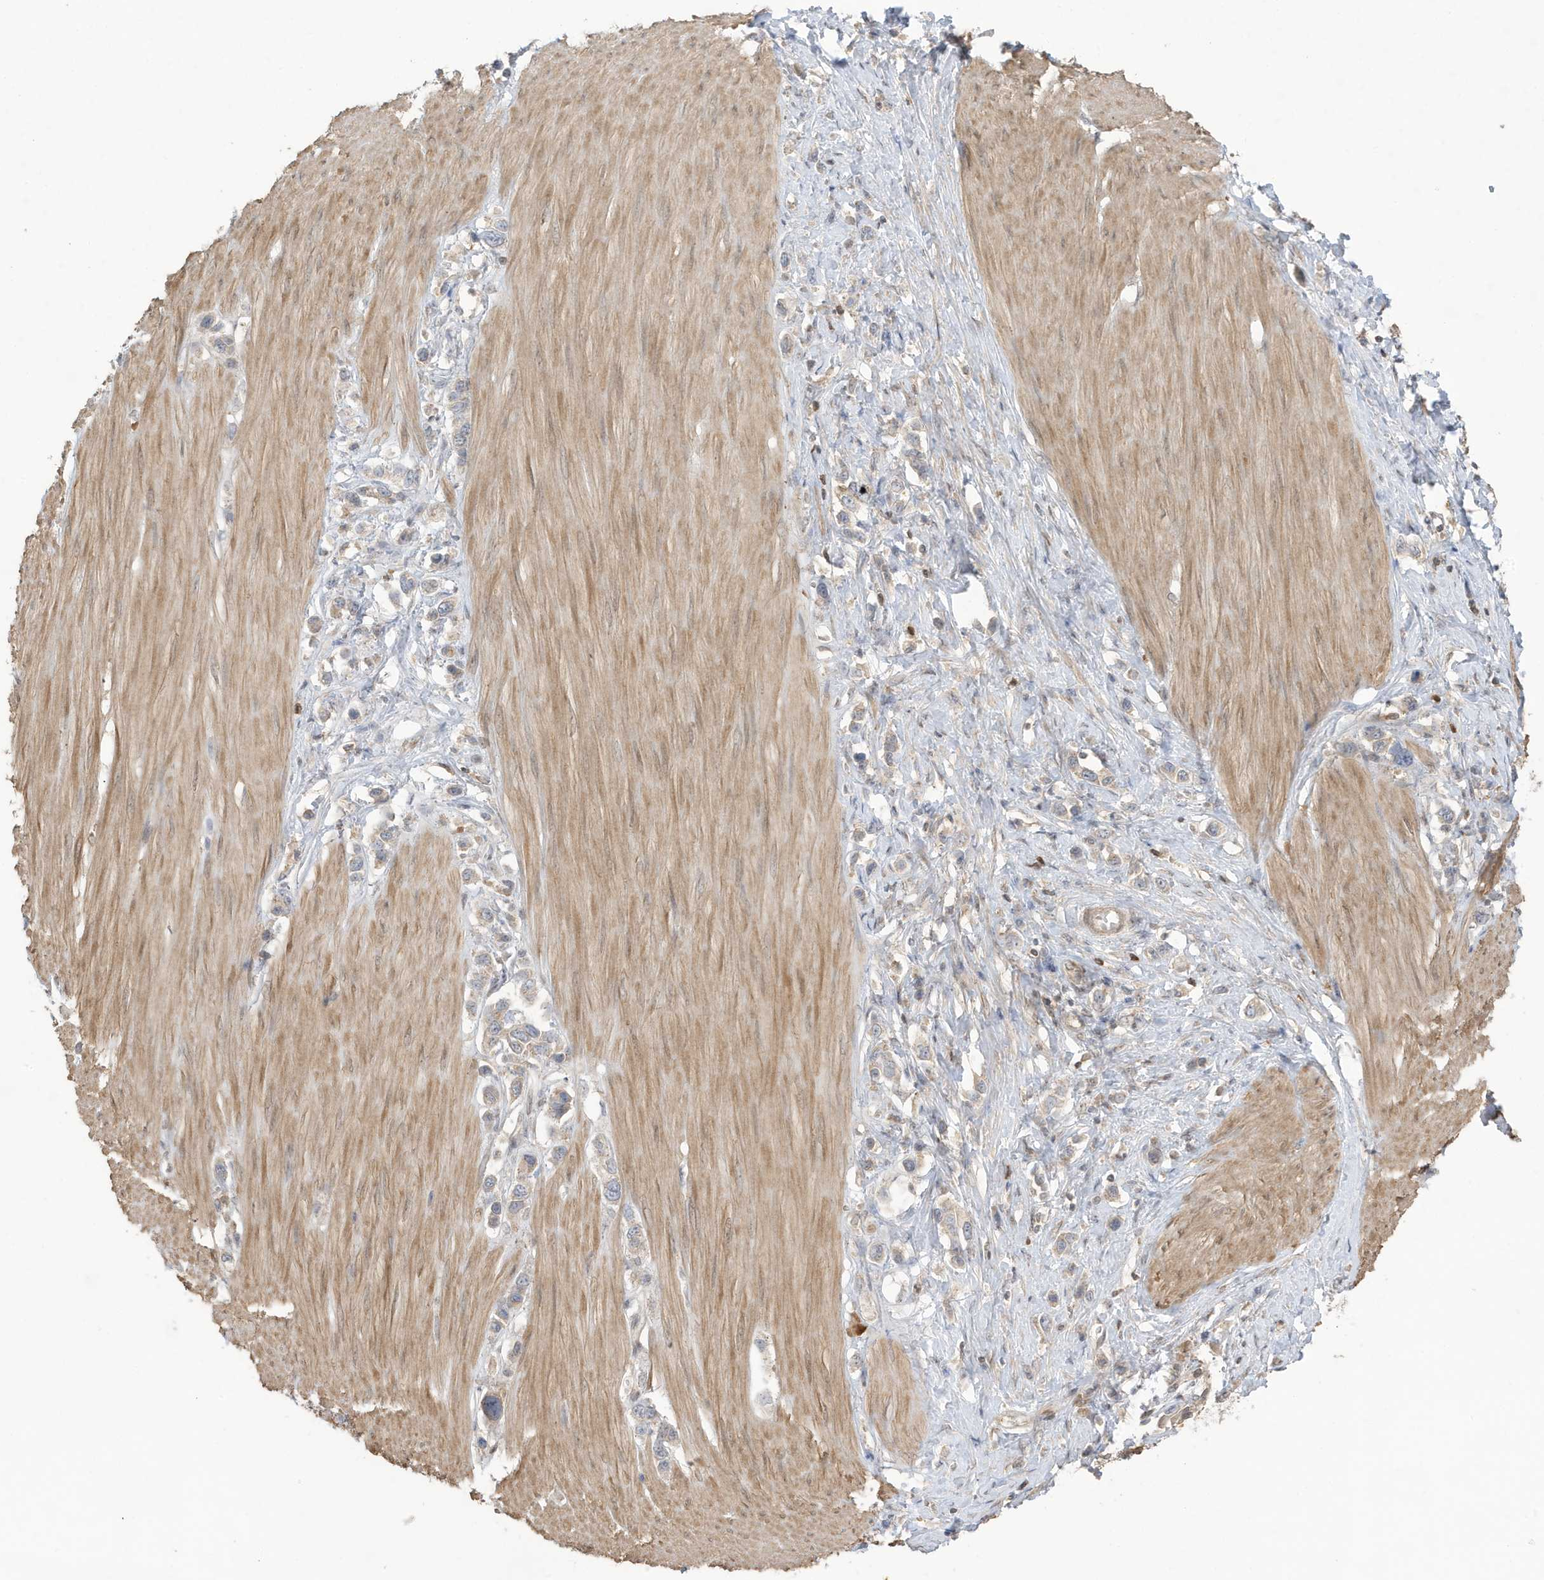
{"staining": {"intensity": "weak", "quantity": "25%-75%", "location": "cytoplasmic/membranous"}, "tissue": "stomach cancer", "cell_type": "Tumor cells", "image_type": "cancer", "snomed": [{"axis": "morphology", "description": "Adenocarcinoma, NOS"}, {"axis": "topography", "description": "Stomach"}], "caption": "Protein expression analysis of human adenocarcinoma (stomach) reveals weak cytoplasmic/membranous expression in approximately 25%-75% of tumor cells. (DAB (3,3'-diaminobenzidine) IHC with brightfield microscopy, high magnification).", "gene": "TAB3", "patient": {"sex": "female", "age": 65}}